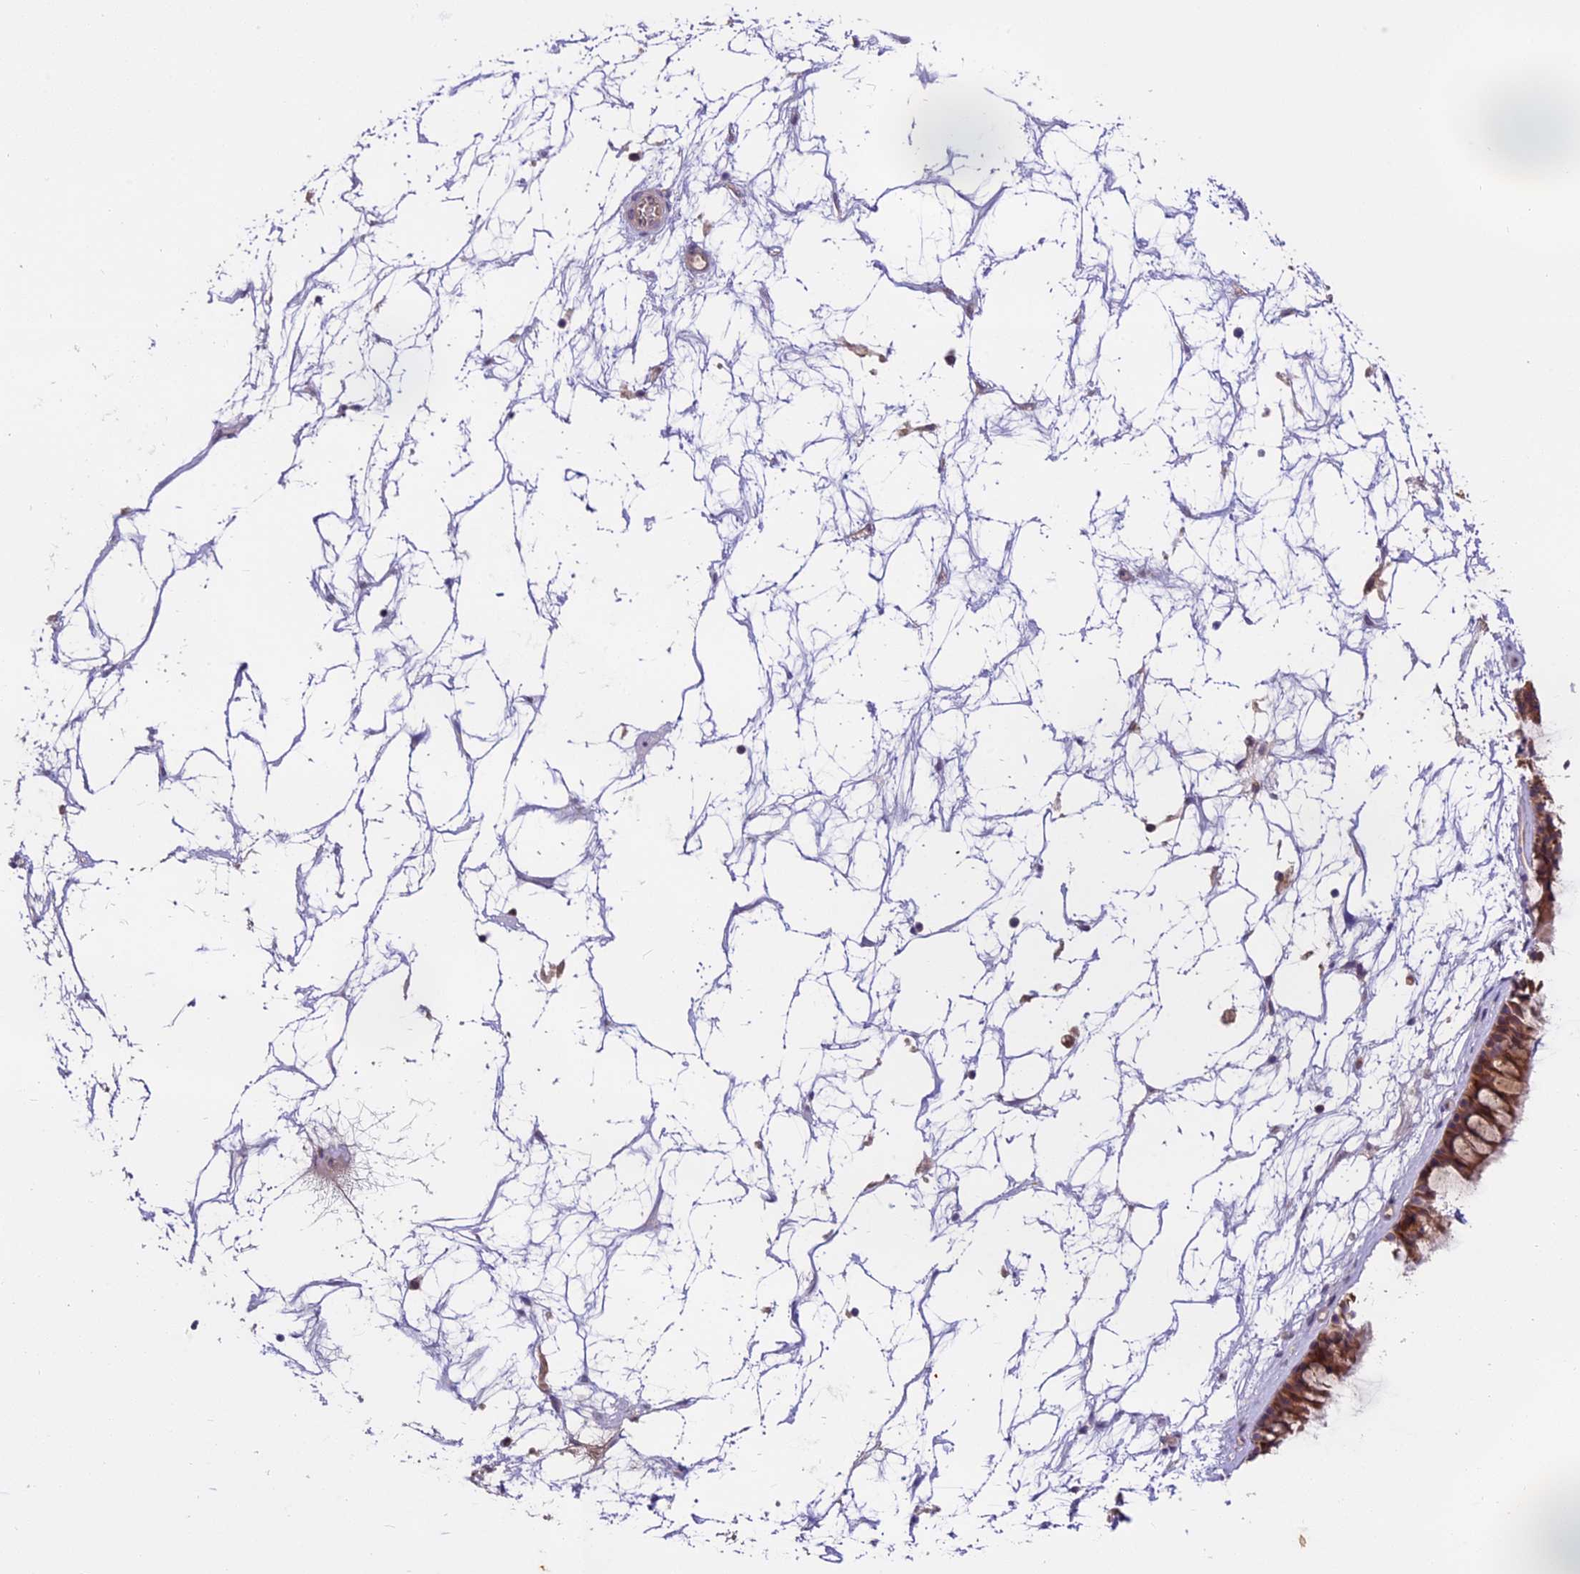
{"staining": {"intensity": "moderate", "quantity": ">75%", "location": "cytoplasmic/membranous"}, "tissue": "nasopharynx", "cell_type": "Respiratory epithelial cells", "image_type": "normal", "snomed": [{"axis": "morphology", "description": "Normal tissue, NOS"}, {"axis": "topography", "description": "Nasopharynx"}], "caption": "Immunohistochemical staining of benign human nasopharynx displays moderate cytoplasmic/membranous protein positivity in approximately >75% of respiratory epithelial cells. (DAB (3,3'-diaminobenzidine) IHC, brown staining for protein, blue staining for nuclei).", "gene": "MEMO1", "patient": {"sex": "male", "age": 64}}